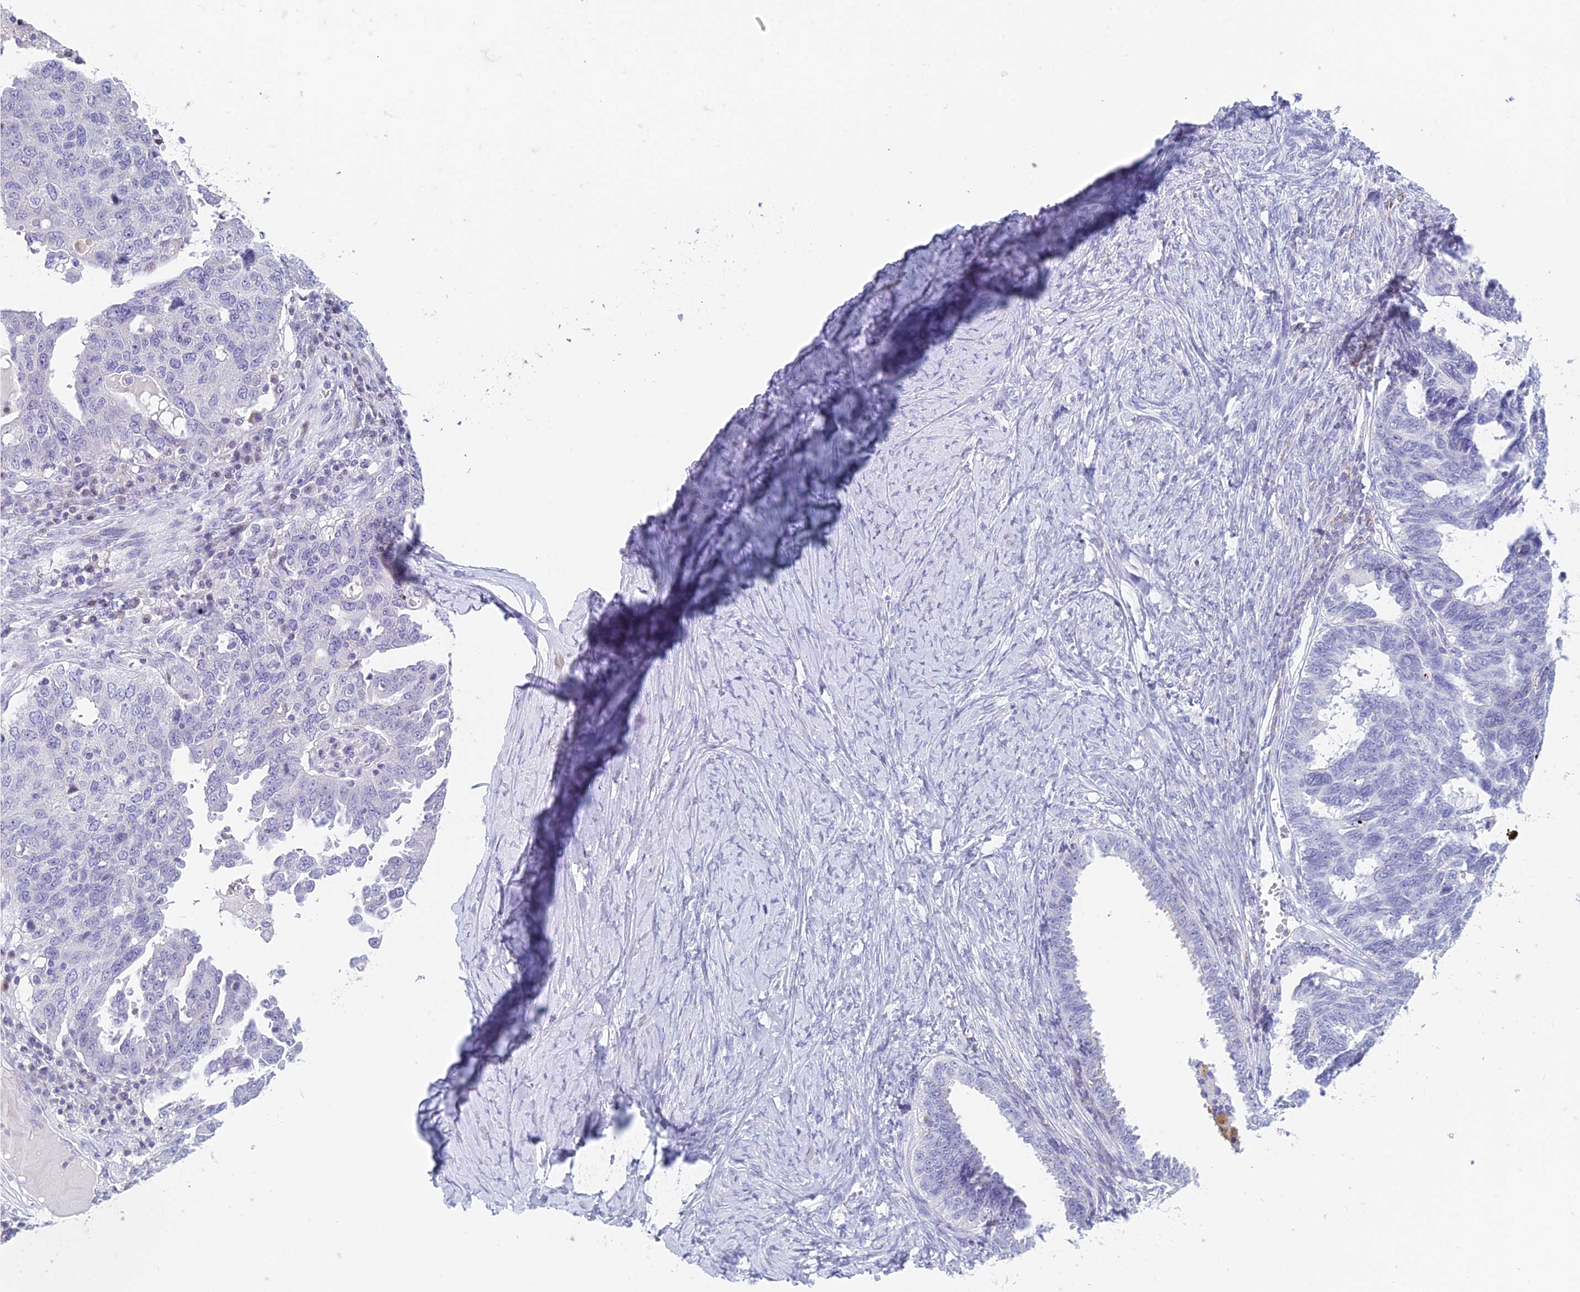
{"staining": {"intensity": "negative", "quantity": "none", "location": "none"}, "tissue": "ovarian cancer", "cell_type": "Tumor cells", "image_type": "cancer", "snomed": [{"axis": "morphology", "description": "Carcinoma, endometroid"}, {"axis": "topography", "description": "Ovary"}], "caption": "There is no significant expression in tumor cells of ovarian cancer (endometroid carcinoma).", "gene": "REXO5", "patient": {"sex": "female", "age": 62}}